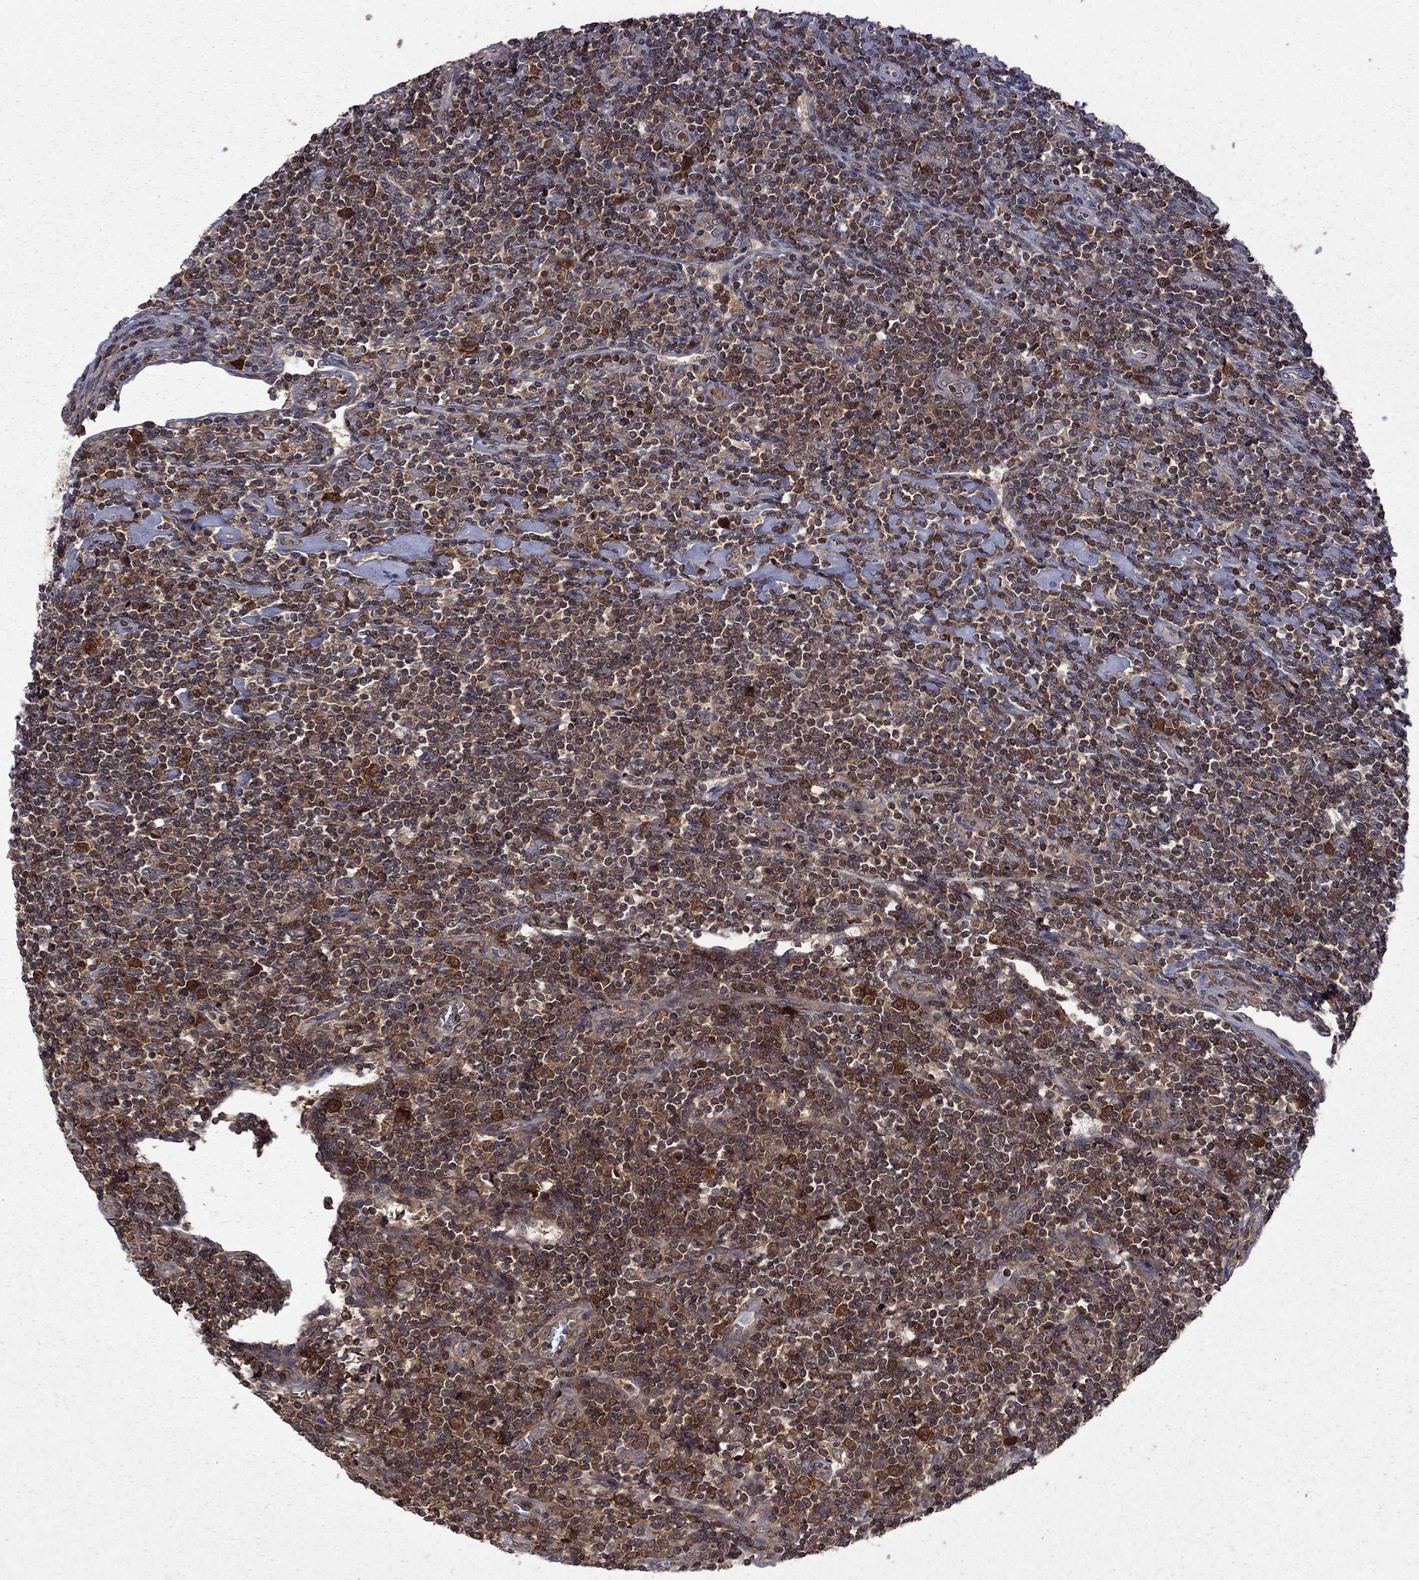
{"staining": {"intensity": "strong", "quantity": ">75%", "location": "cytoplasmic/membranous"}, "tissue": "lymphoma", "cell_type": "Tumor cells", "image_type": "cancer", "snomed": [{"axis": "morphology", "description": "Hodgkin's disease, NOS"}, {"axis": "topography", "description": "Lymph node"}], "caption": "A histopathology image showing strong cytoplasmic/membranous staining in approximately >75% of tumor cells in lymphoma, as visualized by brown immunohistochemical staining.", "gene": "NAA50", "patient": {"sex": "male", "age": 40}}